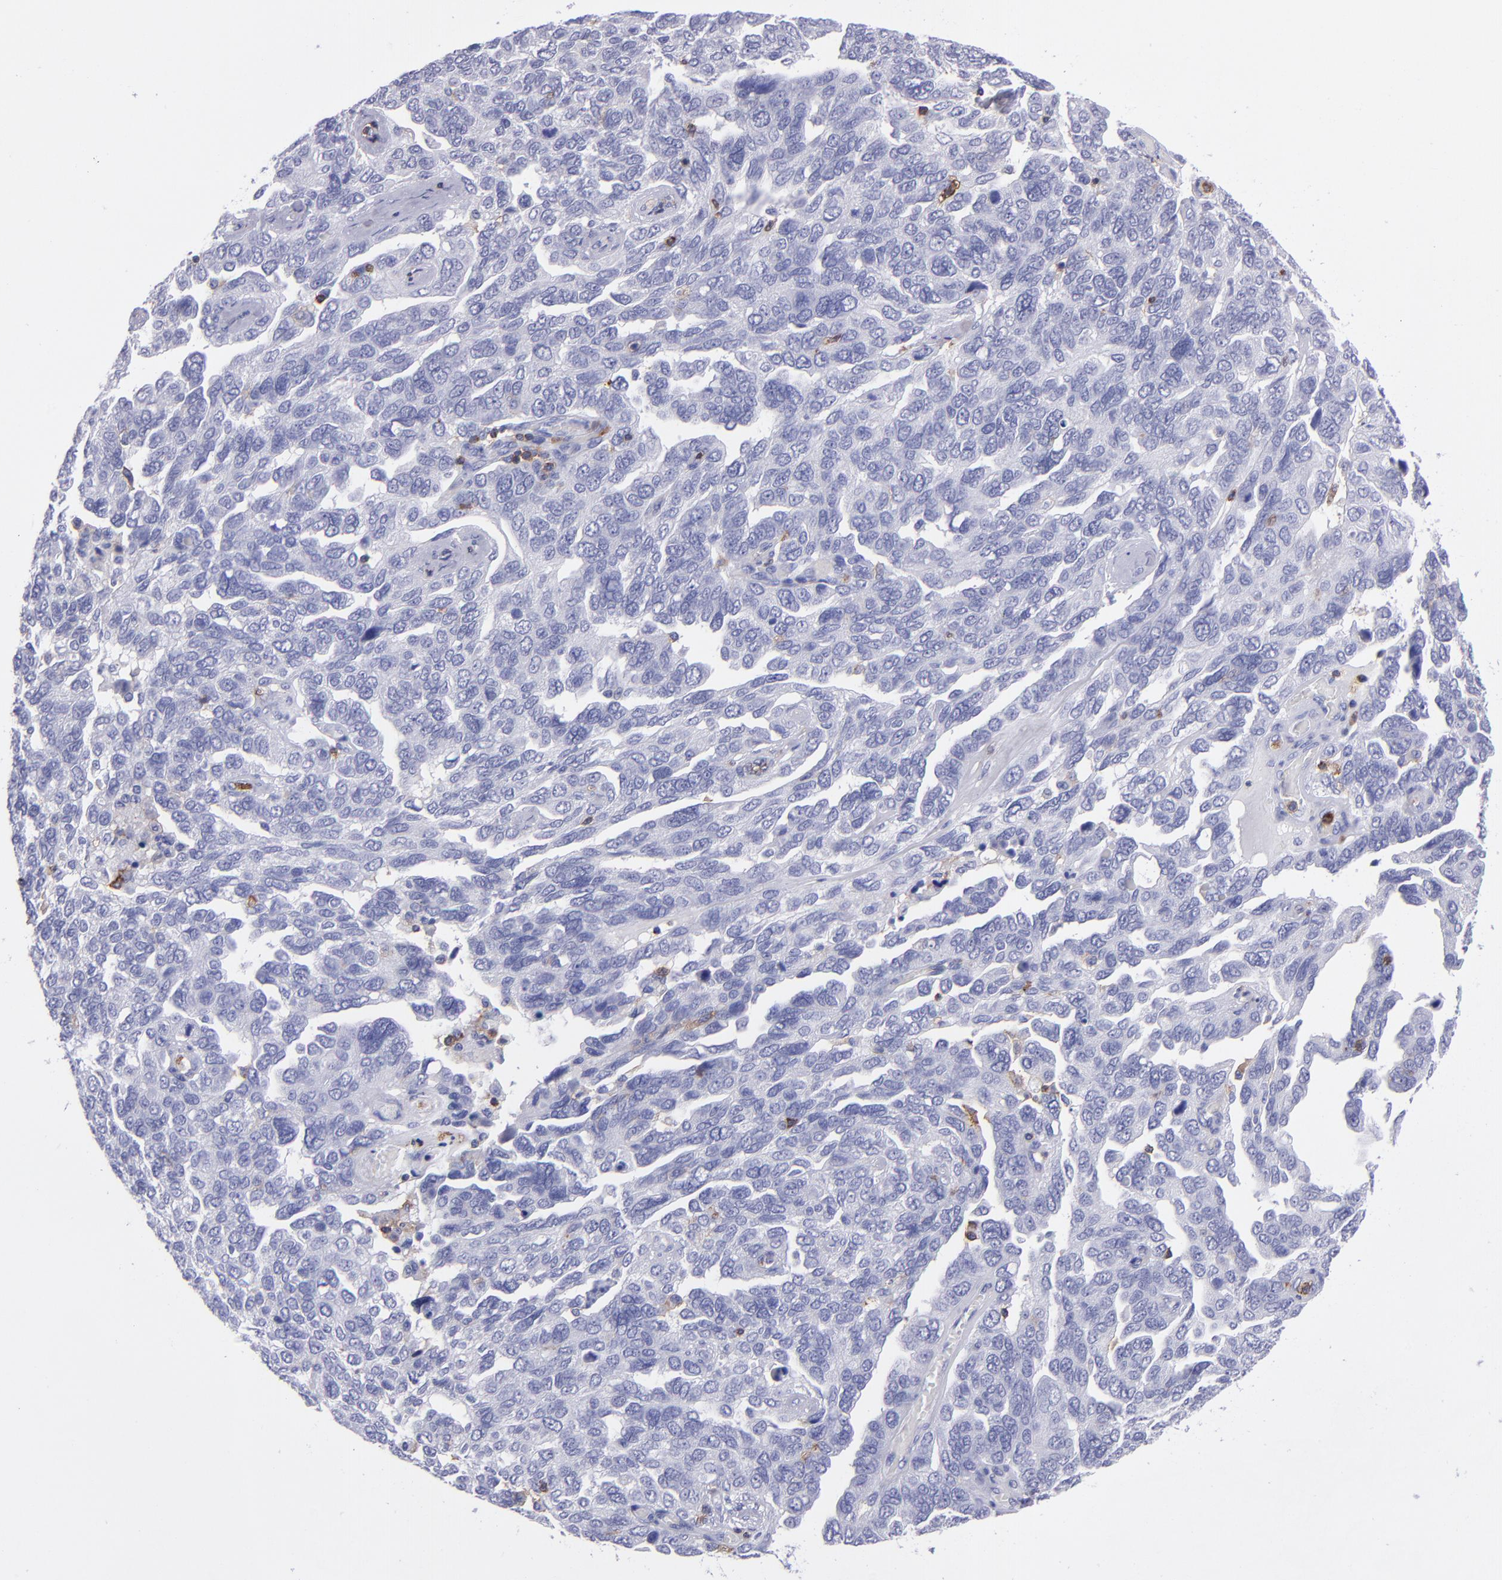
{"staining": {"intensity": "negative", "quantity": "none", "location": "none"}, "tissue": "ovarian cancer", "cell_type": "Tumor cells", "image_type": "cancer", "snomed": [{"axis": "morphology", "description": "Cystadenocarcinoma, serous, NOS"}, {"axis": "topography", "description": "Ovary"}], "caption": "IHC of ovarian serous cystadenocarcinoma exhibits no staining in tumor cells. (Stains: DAB (3,3'-diaminobenzidine) immunohistochemistry with hematoxylin counter stain, Microscopy: brightfield microscopy at high magnification).", "gene": "ICAM3", "patient": {"sex": "female", "age": 64}}